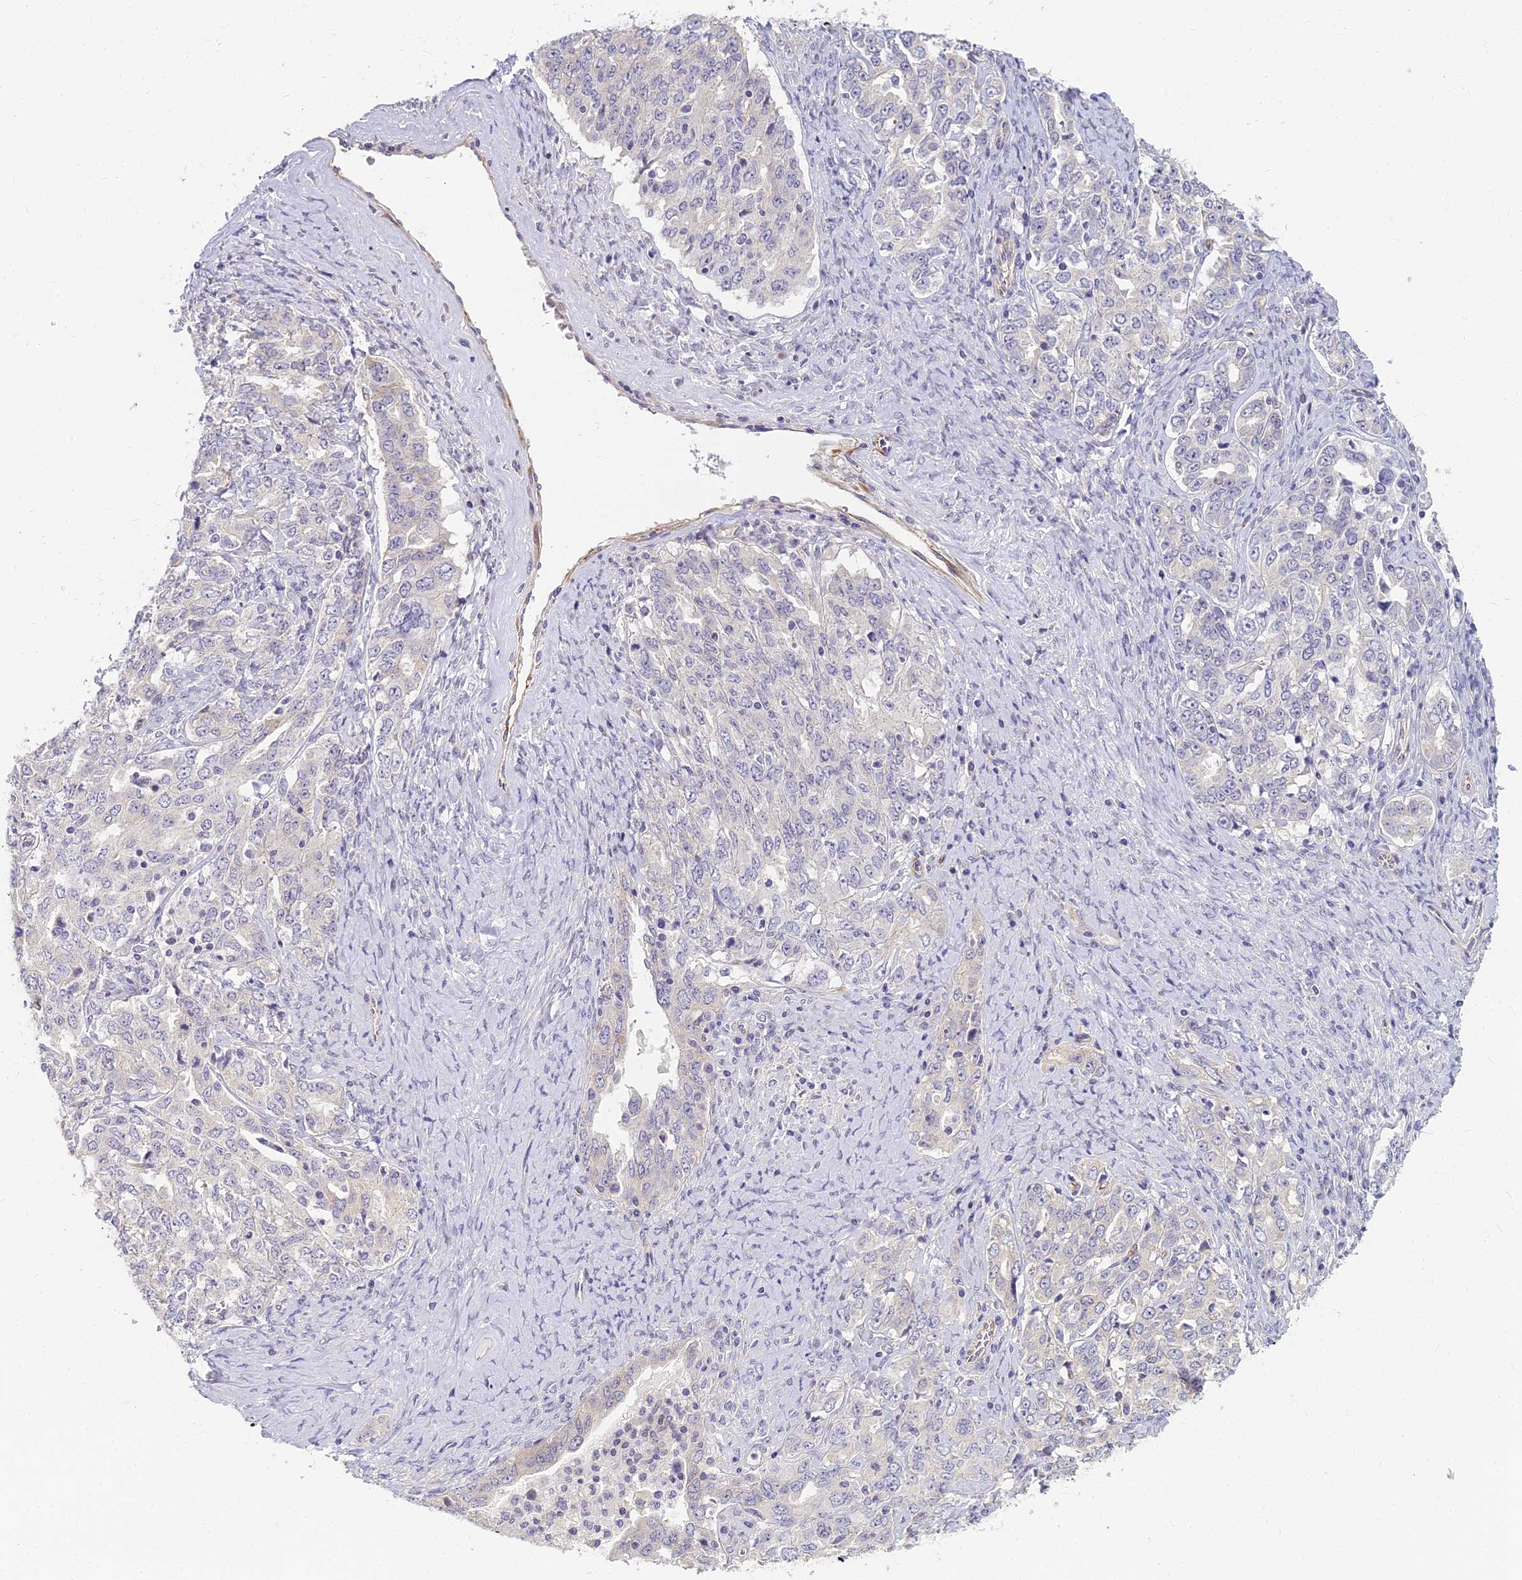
{"staining": {"intensity": "negative", "quantity": "none", "location": "none"}, "tissue": "ovarian cancer", "cell_type": "Tumor cells", "image_type": "cancer", "snomed": [{"axis": "morphology", "description": "Carcinoma, endometroid"}, {"axis": "topography", "description": "Ovary"}], "caption": "An immunohistochemistry (IHC) histopathology image of endometroid carcinoma (ovarian) is shown. There is no staining in tumor cells of endometroid carcinoma (ovarian). (DAB (3,3'-diaminobenzidine) immunohistochemistry, high magnification).", "gene": "RGL3", "patient": {"sex": "female", "age": 62}}